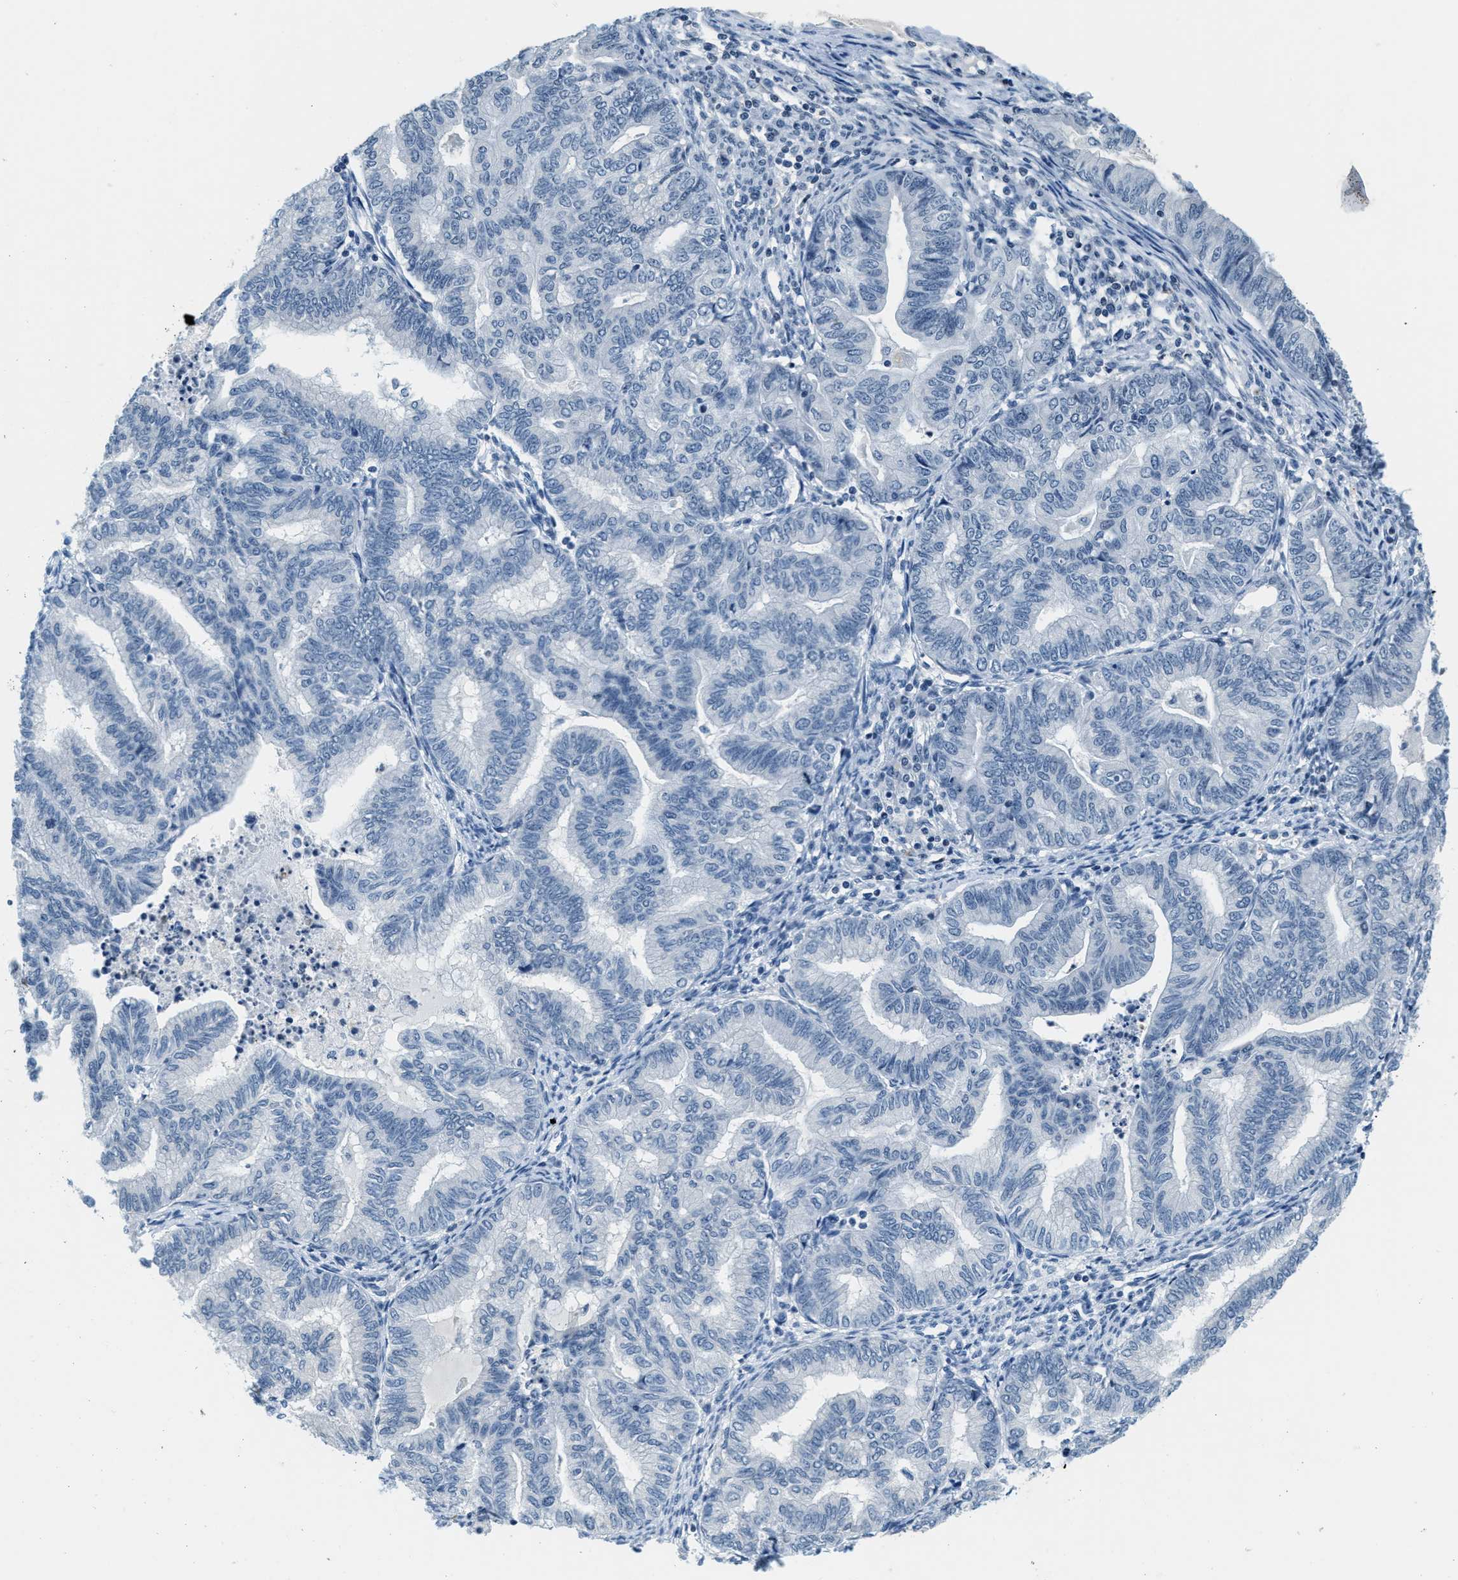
{"staining": {"intensity": "negative", "quantity": "none", "location": "none"}, "tissue": "endometrial cancer", "cell_type": "Tumor cells", "image_type": "cancer", "snomed": [{"axis": "morphology", "description": "Adenocarcinoma, NOS"}, {"axis": "topography", "description": "Endometrium"}], "caption": "Immunohistochemistry image of endometrial cancer stained for a protein (brown), which demonstrates no expression in tumor cells. (Immunohistochemistry, brightfield microscopy, high magnification).", "gene": "CA4", "patient": {"sex": "female", "age": 79}}